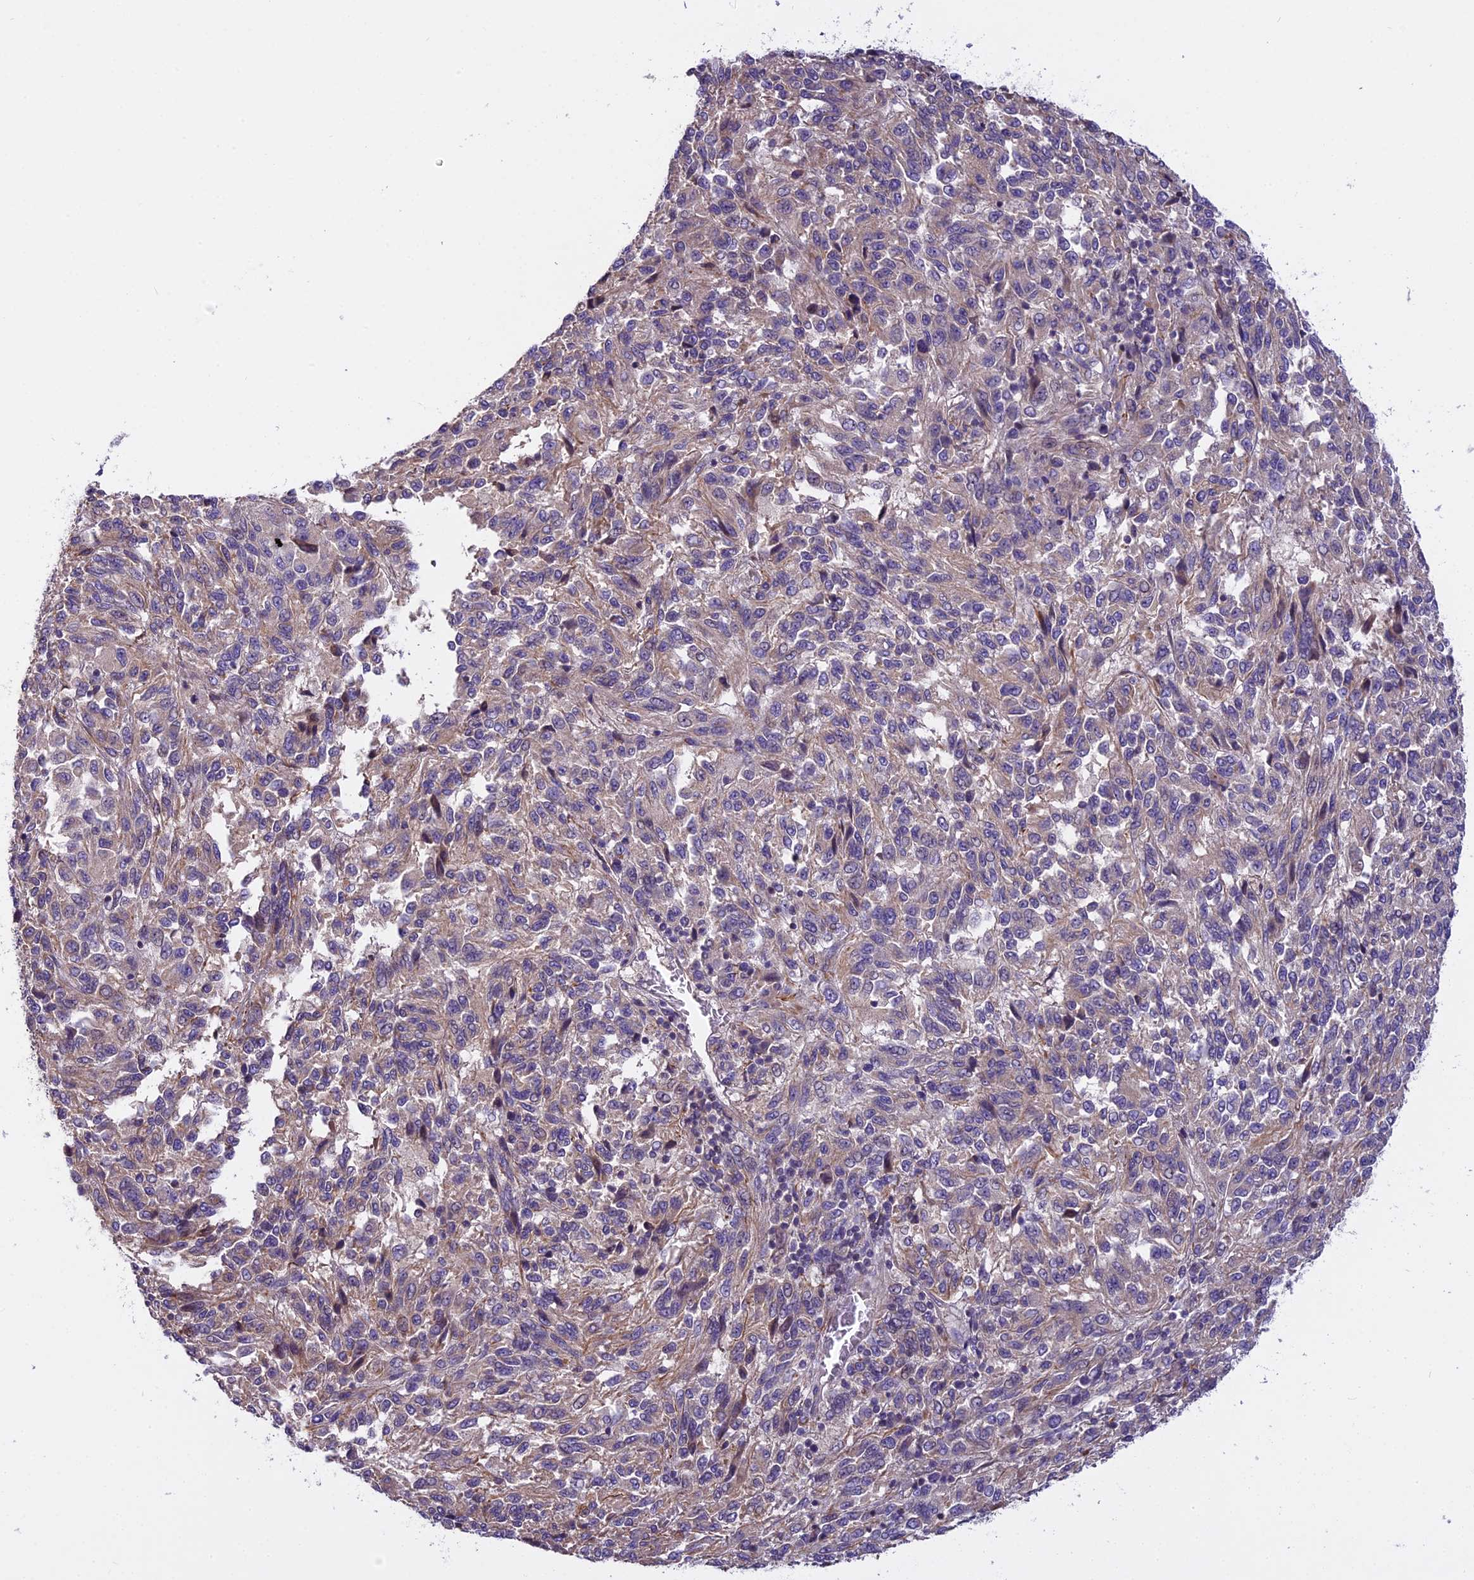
{"staining": {"intensity": "weak", "quantity": "<25%", "location": "cytoplasmic/membranous"}, "tissue": "melanoma", "cell_type": "Tumor cells", "image_type": "cancer", "snomed": [{"axis": "morphology", "description": "Malignant melanoma, Metastatic site"}, {"axis": "topography", "description": "Lung"}], "caption": "Tumor cells show no significant positivity in malignant melanoma (metastatic site).", "gene": "FAM98C", "patient": {"sex": "male", "age": 64}}